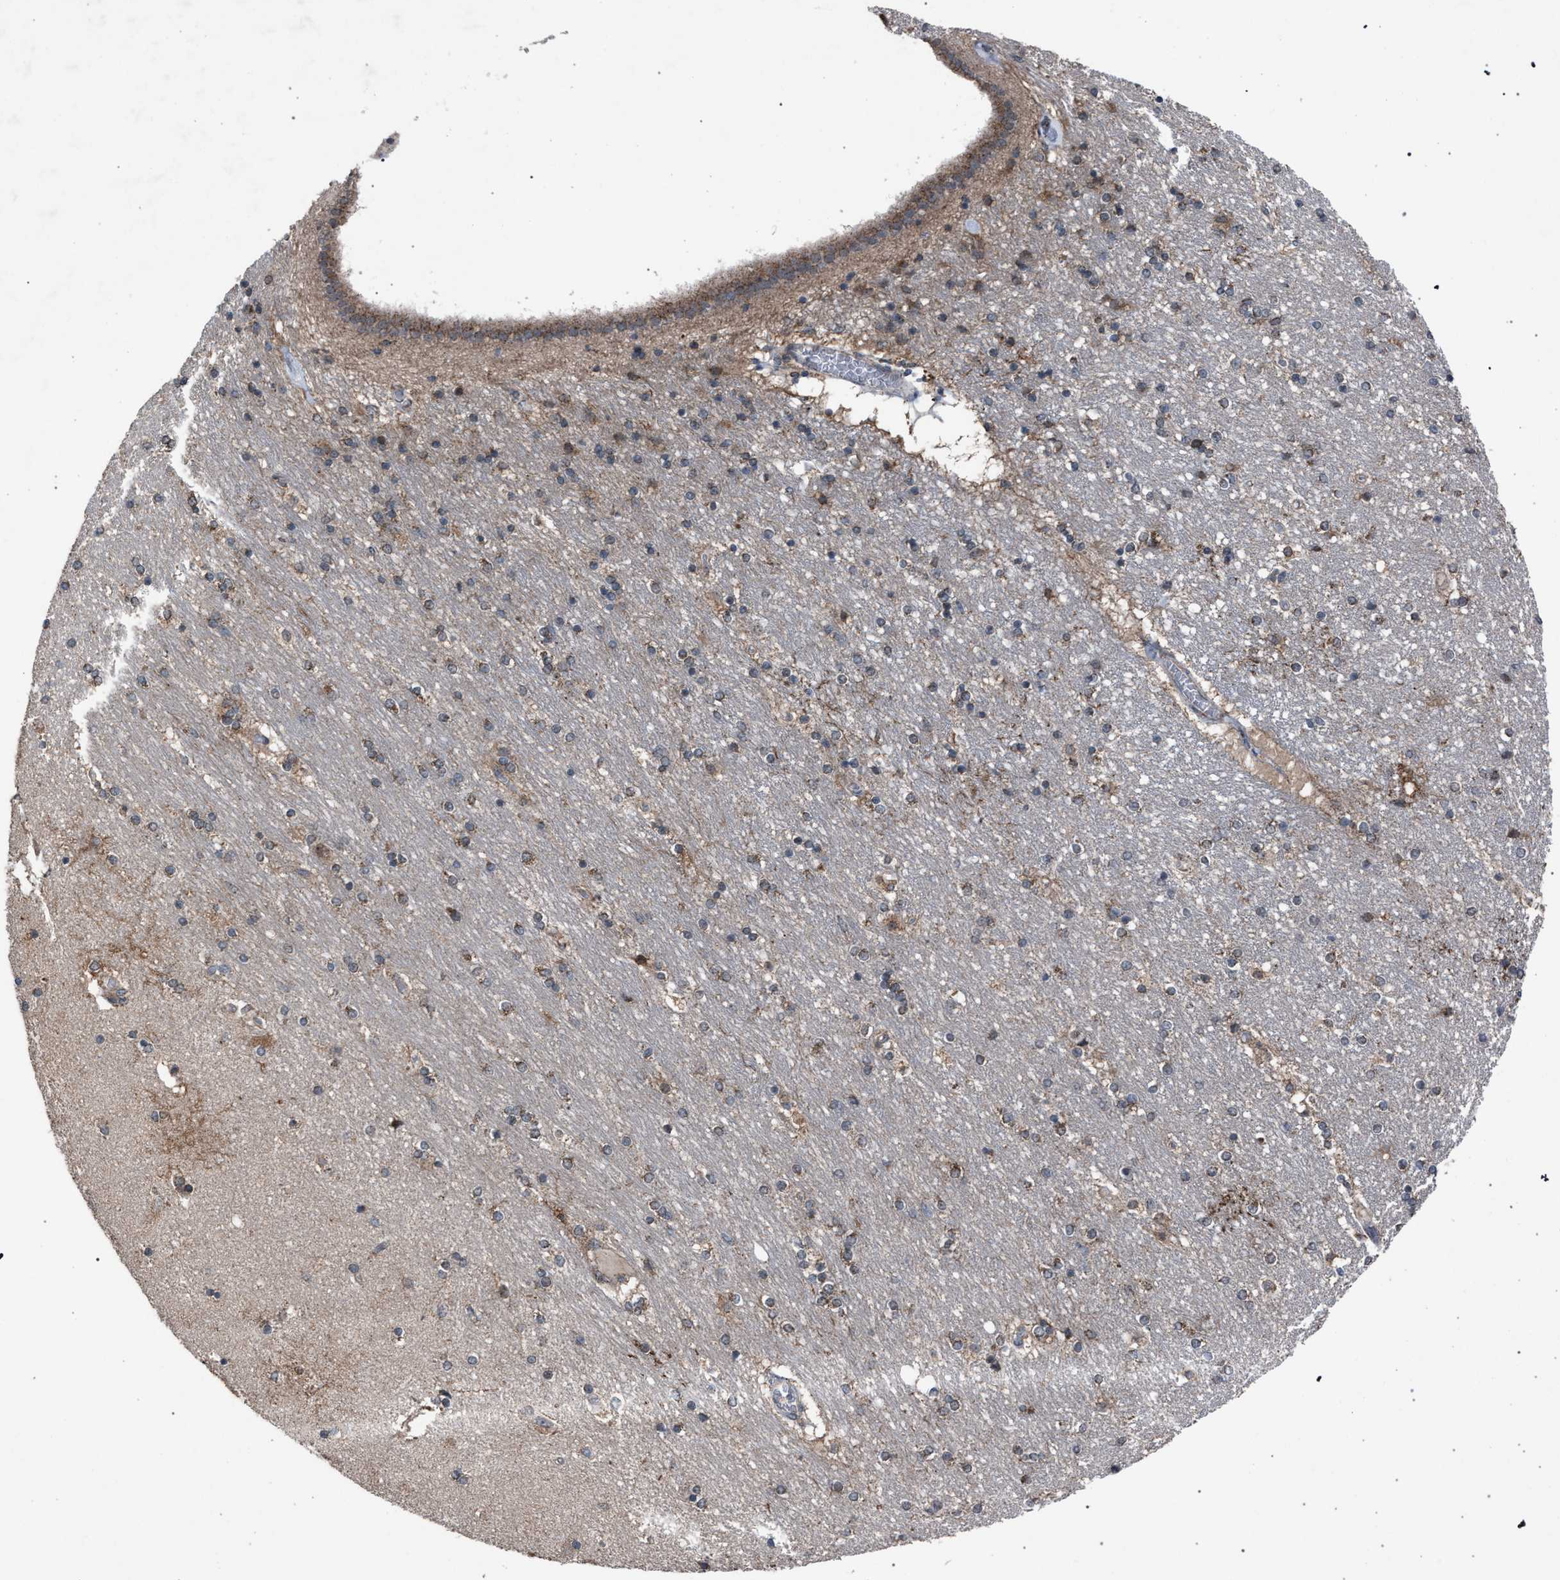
{"staining": {"intensity": "moderate", "quantity": "<25%", "location": "cytoplasmic/membranous"}, "tissue": "hippocampus", "cell_type": "Glial cells", "image_type": "normal", "snomed": [{"axis": "morphology", "description": "Normal tissue, NOS"}, {"axis": "topography", "description": "Hippocampus"}], "caption": "Human hippocampus stained with a brown dye exhibits moderate cytoplasmic/membranous positive expression in approximately <25% of glial cells.", "gene": "HSD17B4", "patient": {"sex": "female", "age": 54}}